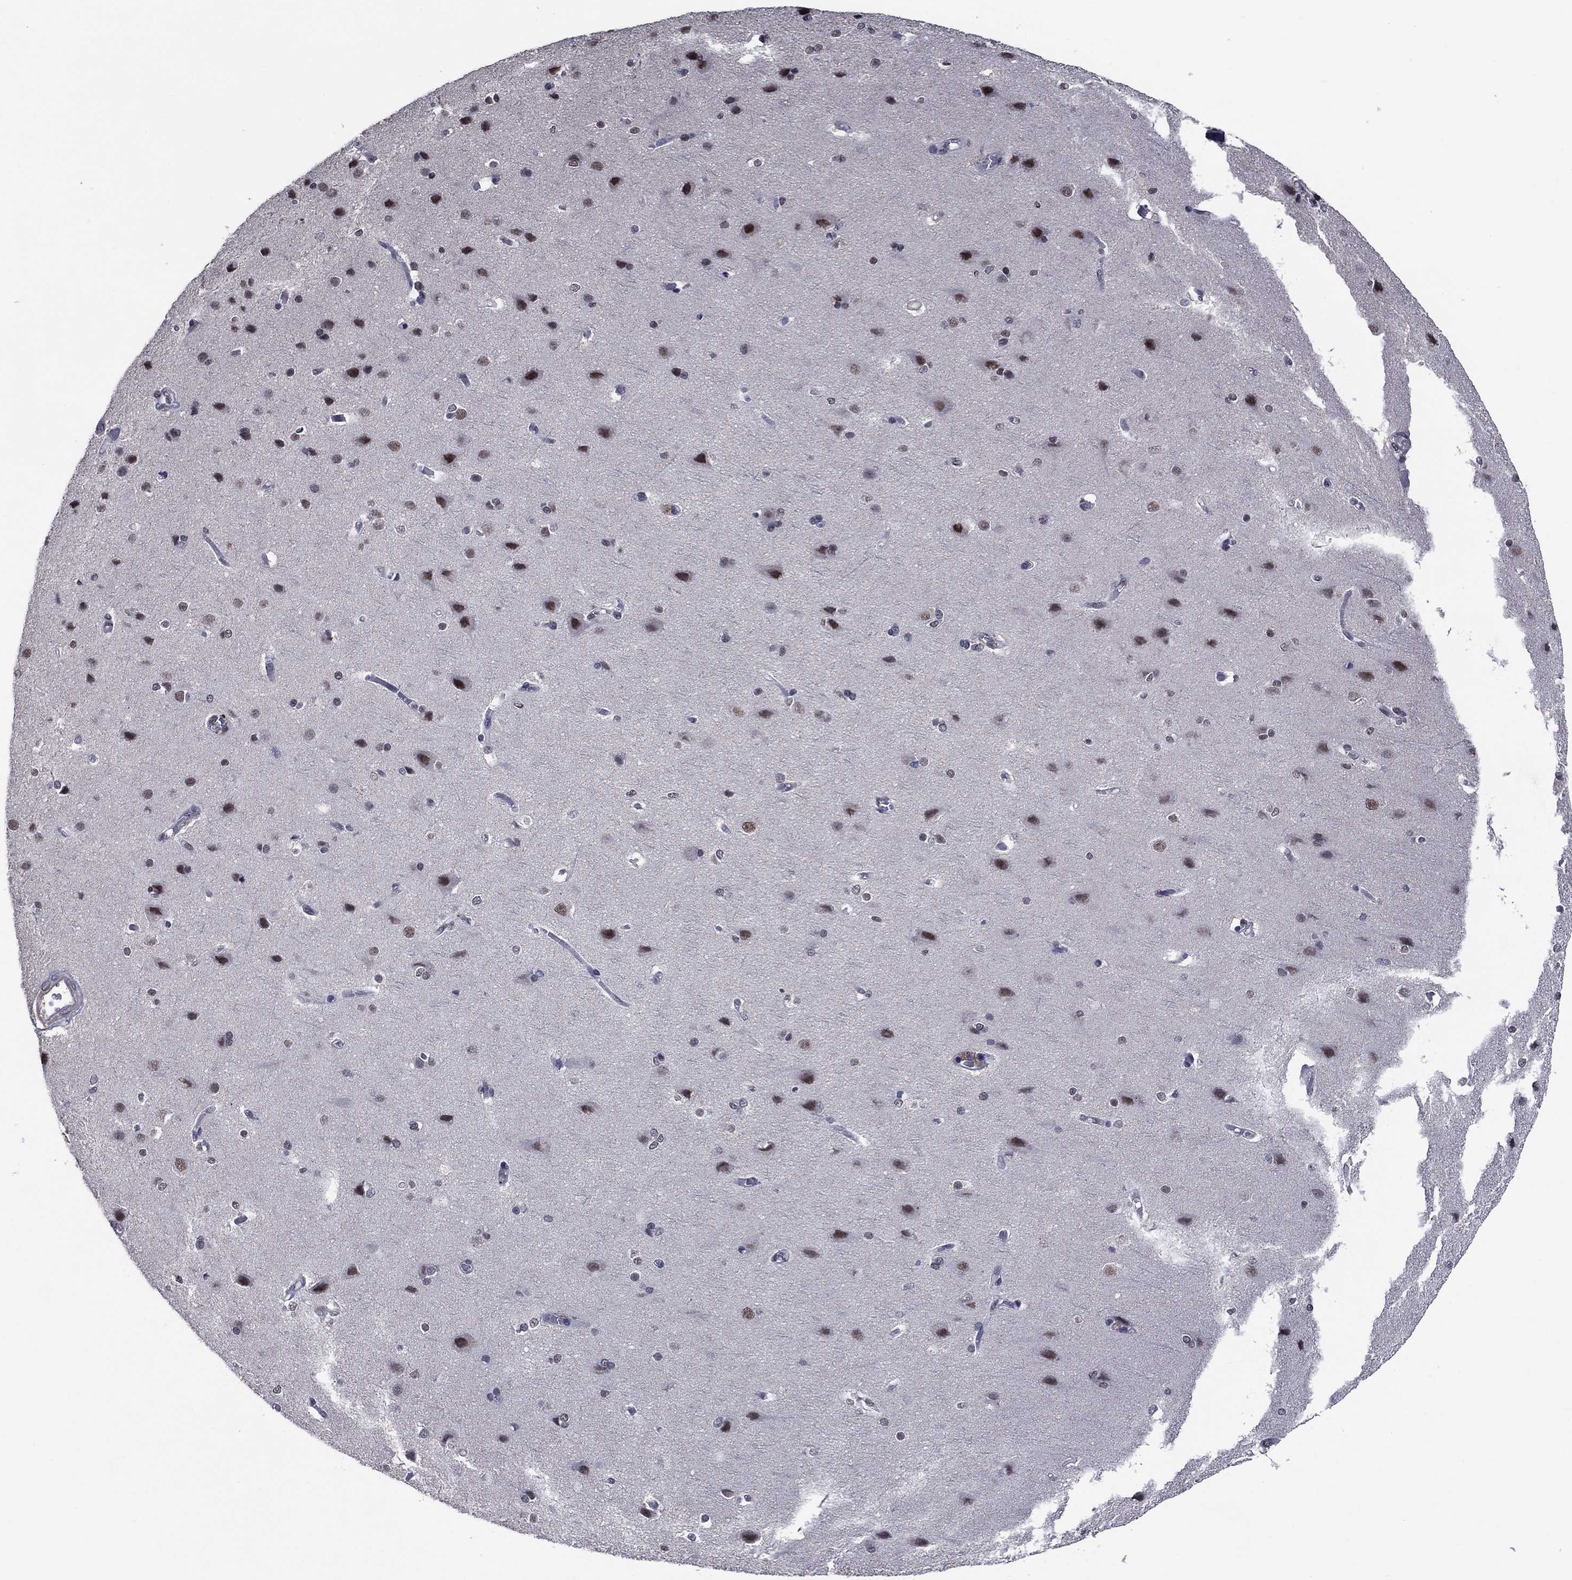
{"staining": {"intensity": "negative", "quantity": "none", "location": "none"}, "tissue": "cerebral cortex", "cell_type": "Endothelial cells", "image_type": "normal", "snomed": [{"axis": "morphology", "description": "Normal tissue, NOS"}, {"axis": "topography", "description": "Cerebral cortex"}], "caption": "Immunohistochemistry (IHC) of unremarkable cerebral cortex reveals no staining in endothelial cells. (Stains: DAB immunohistochemistry (IHC) with hematoxylin counter stain, Microscopy: brightfield microscopy at high magnification).", "gene": "TYMS", "patient": {"sex": "male", "age": 37}}